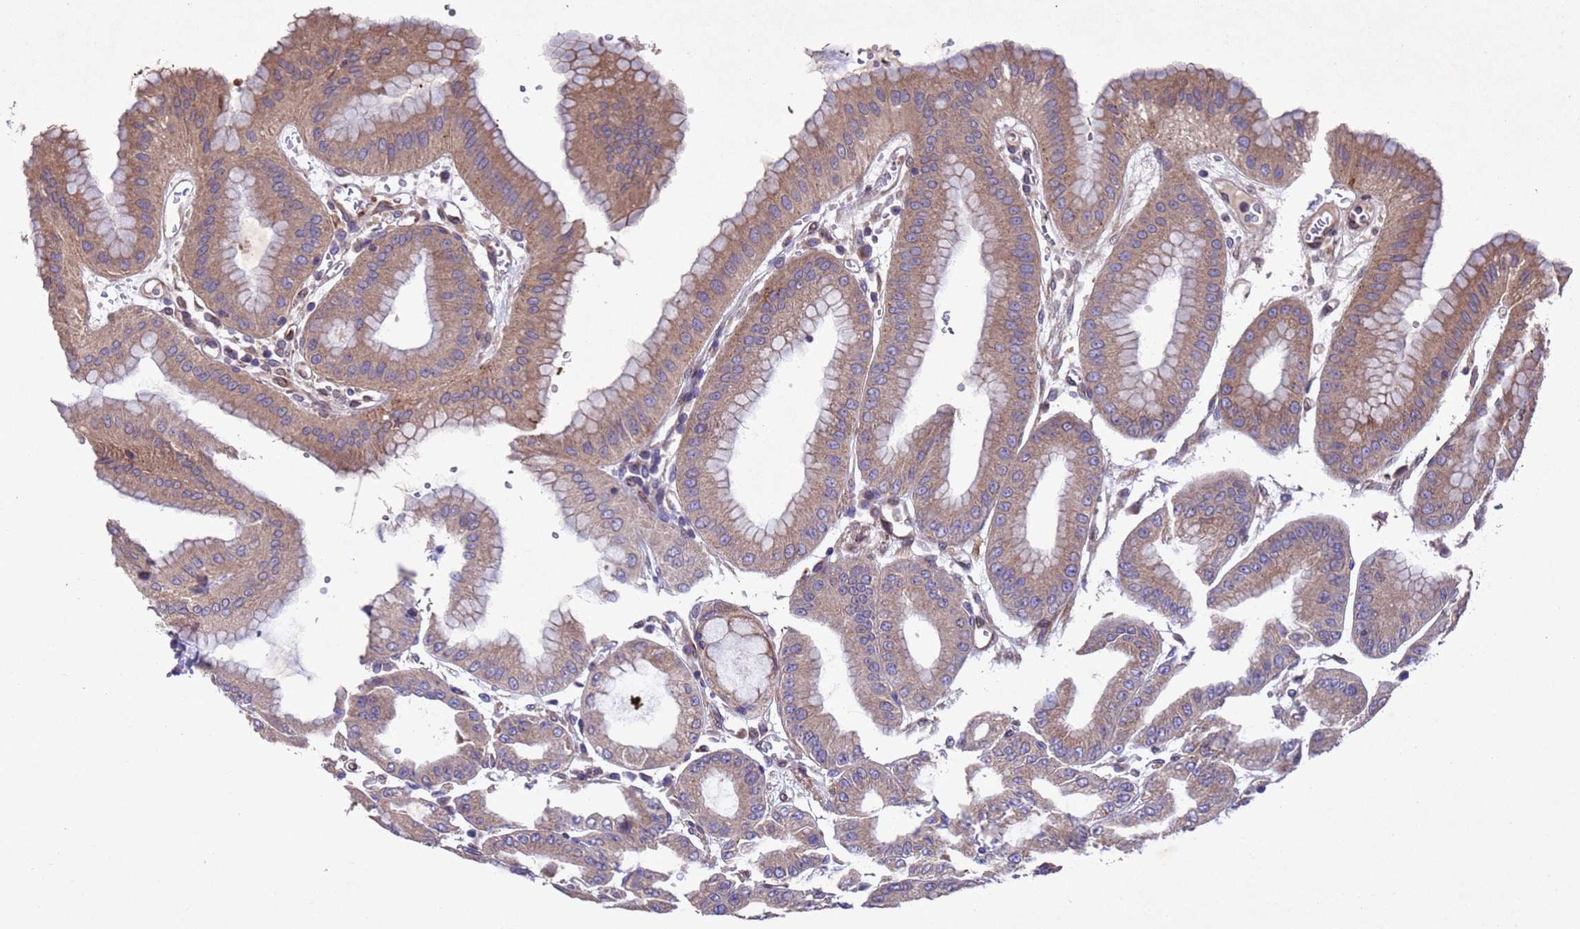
{"staining": {"intensity": "strong", "quantity": "25%-75%", "location": "cytoplasmic/membranous"}, "tissue": "stomach", "cell_type": "Glandular cells", "image_type": "normal", "snomed": [{"axis": "morphology", "description": "Normal tissue, NOS"}, {"axis": "topography", "description": "Stomach, lower"}], "caption": "Immunohistochemistry (IHC) staining of normal stomach, which demonstrates high levels of strong cytoplasmic/membranous positivity in about 25%-75% of glandular cells indicating strong cytoplasmic/membranous protein positivity. The staining was performed using DAB (brown) for protein detection and nuclei were counterstained in hematoxylin (blue).", "gene": "TBK1", "patient": {"sex": "male", "age": 71}}